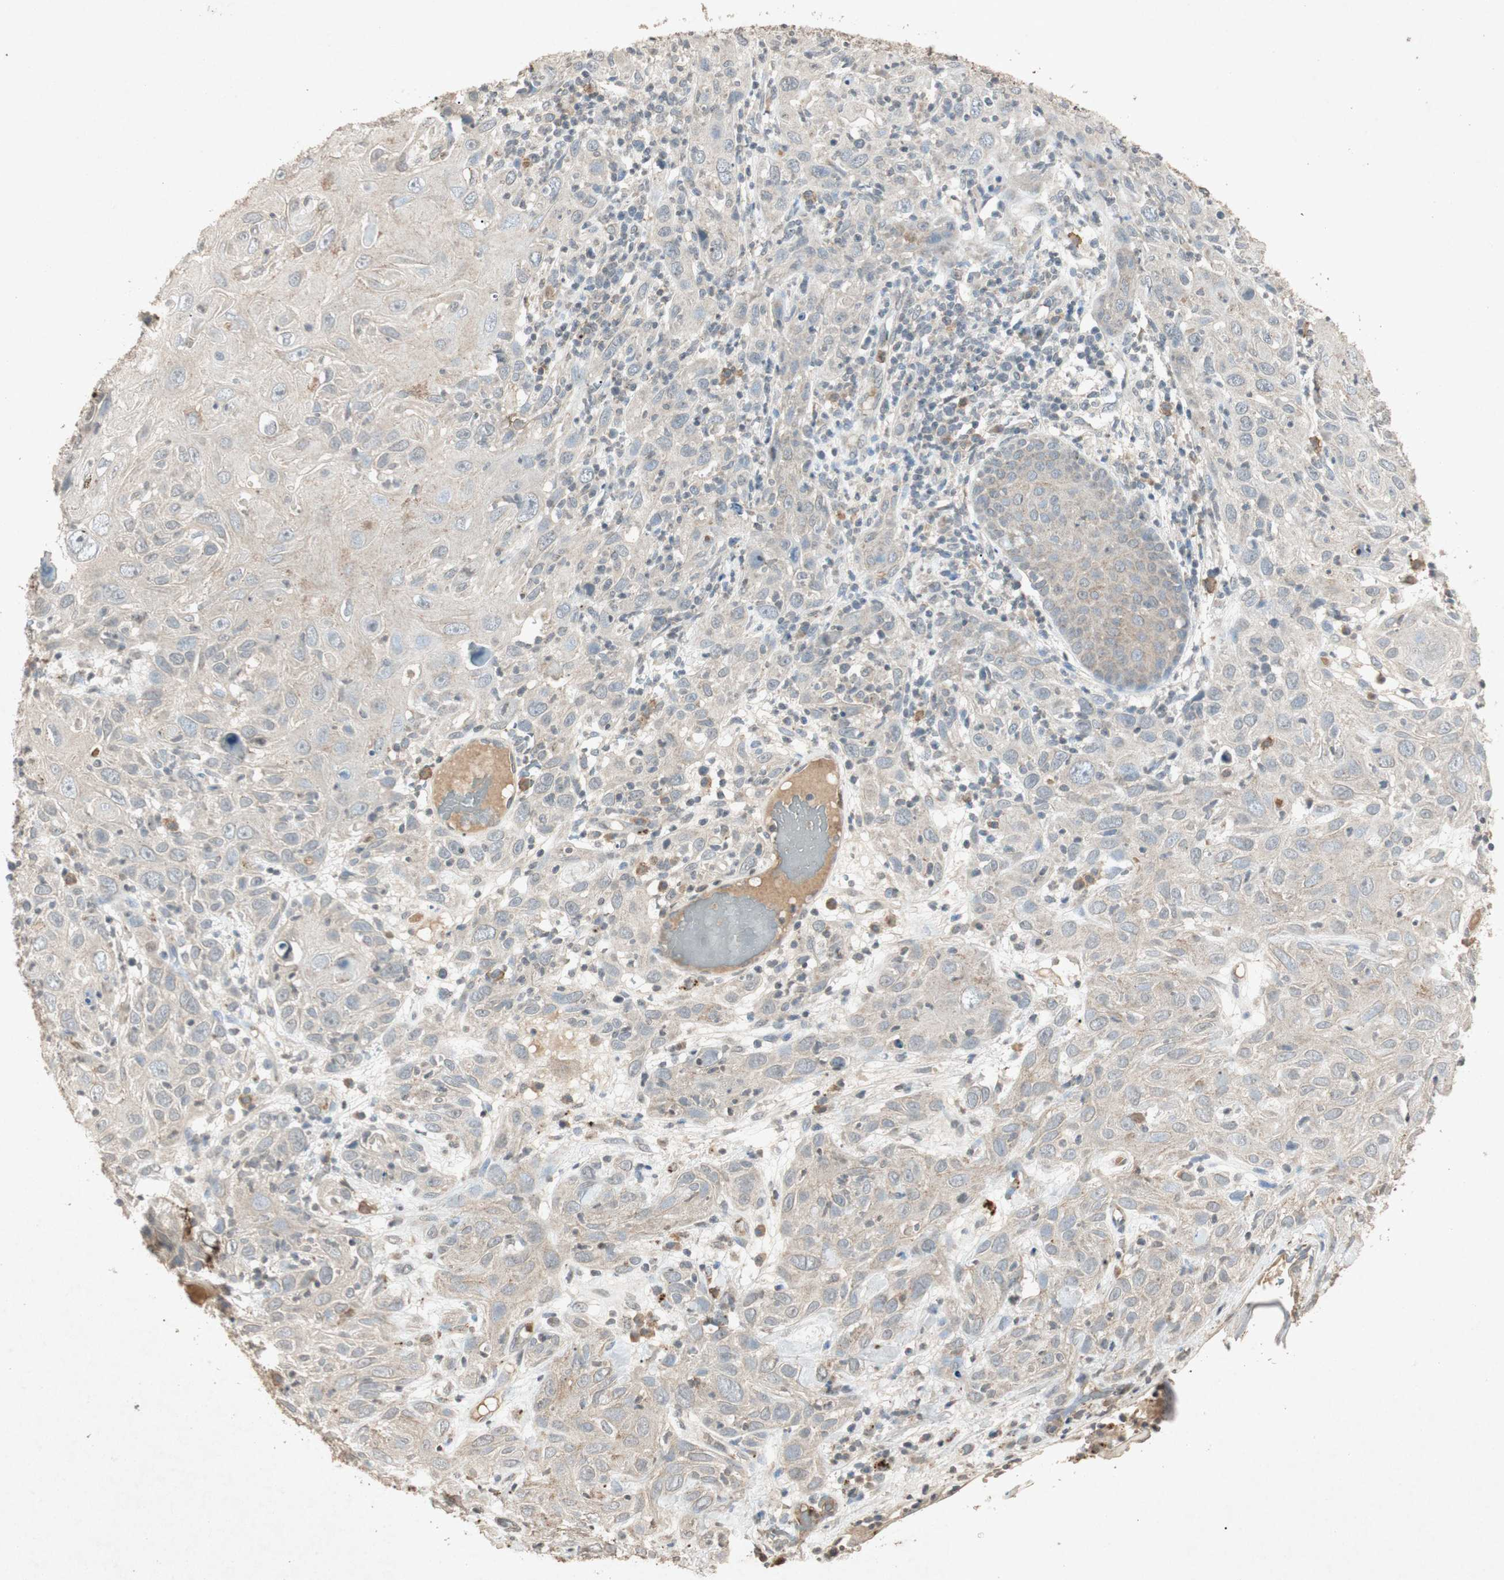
{"staining": {"intensity": "weak", "quantity": ">75%", "location": "cytoplasmic/membranous"}, "tissue": "skin cancer", "cell_type": "Tumor cells", "image_type": "cancer", "snomed": [{"axis": "morphology", "description": "Squamous cell carcinoma, NOS"}, {"axis": "topography", "description": "Skin"}], "caption": "A photomicrograph of squamous cell carcinoma (skin) stained for a protein demonstrates weak cytoplasmic/membranous brown staining in tumor cells.", "gene": "MSRB1", "patient": {"sex": "female", "age": 88}}